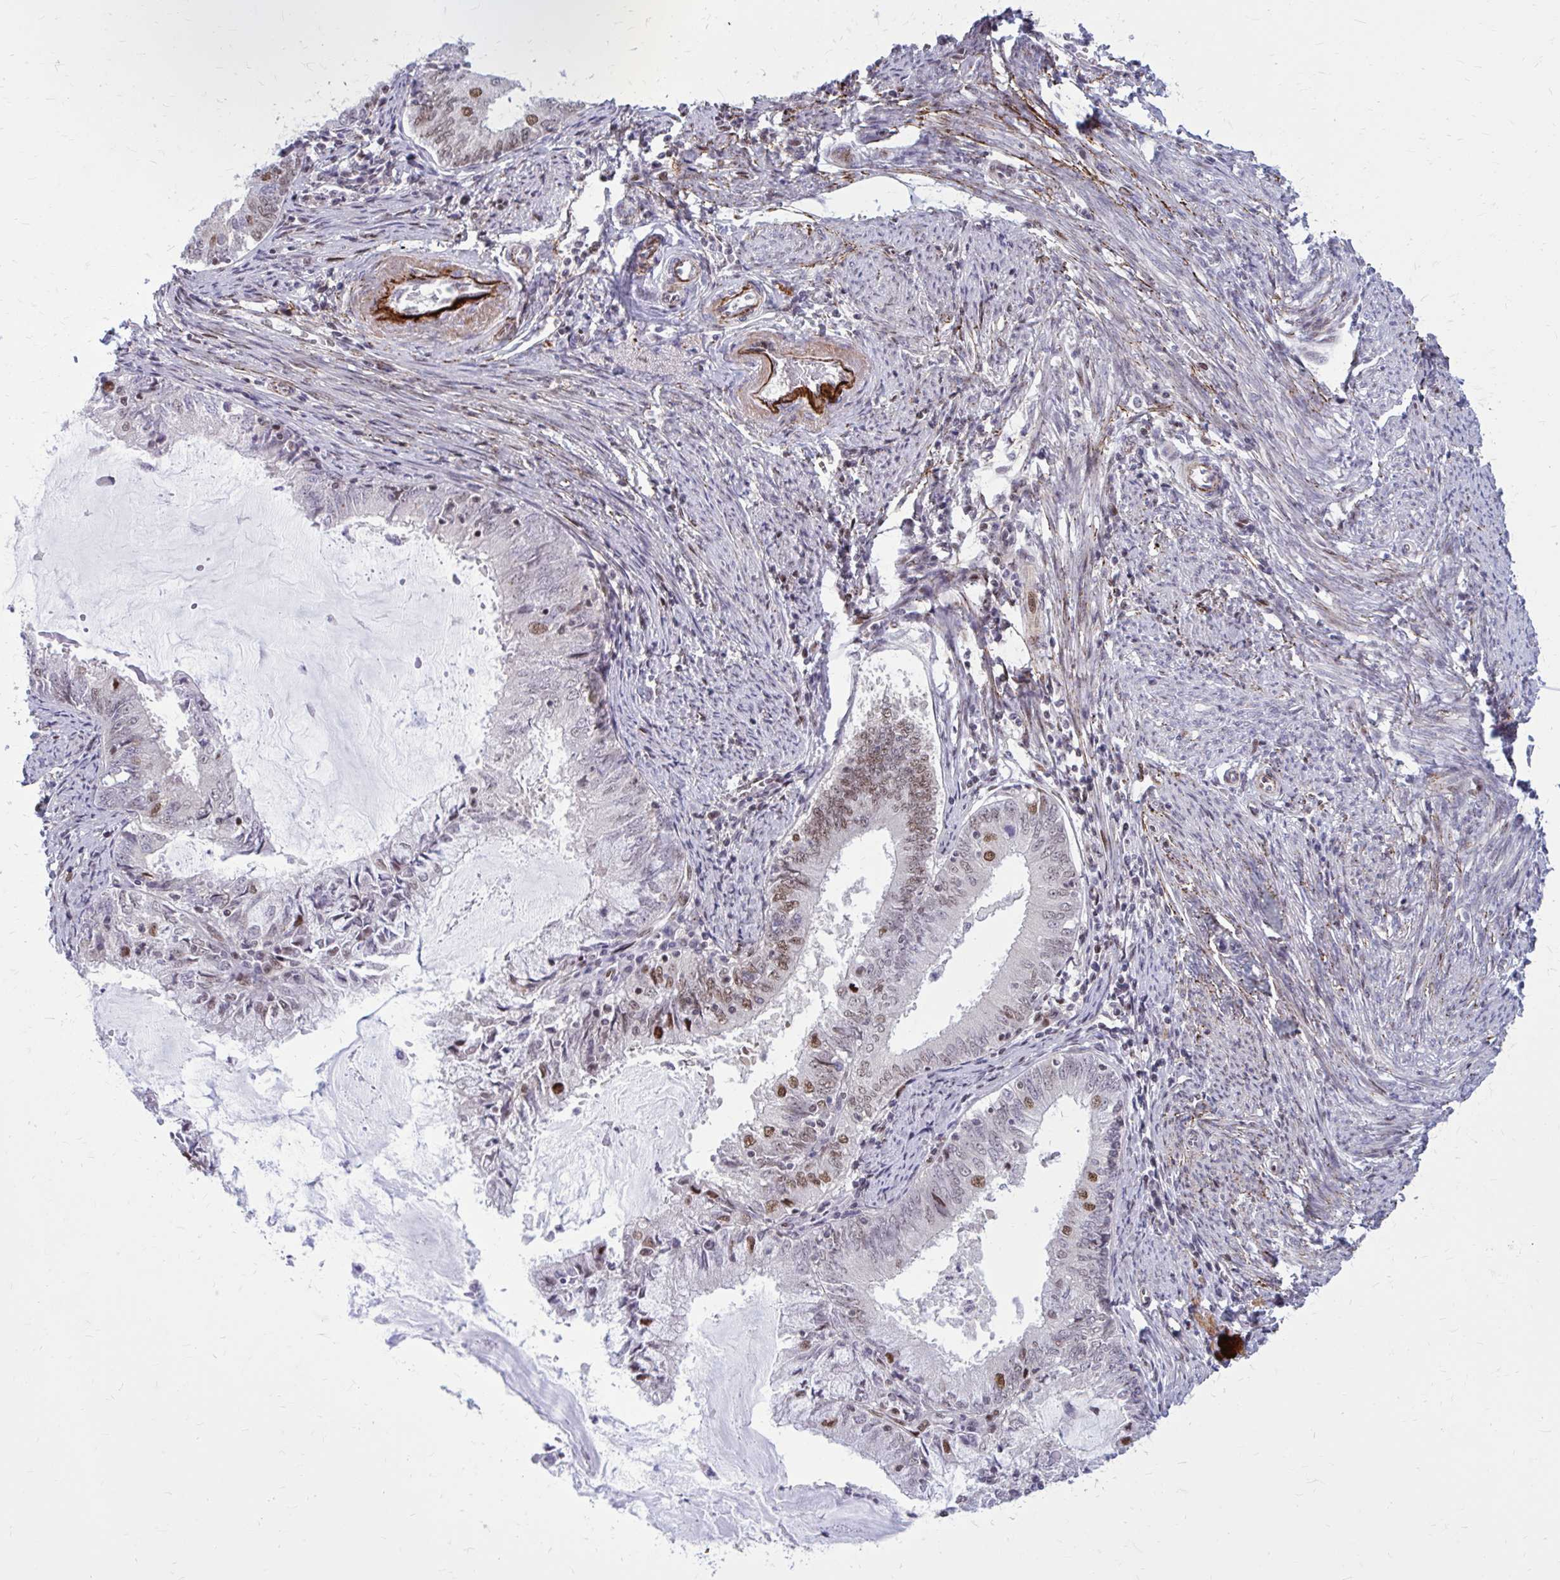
{"staining": {"intensity": "moderate", "quantity": "<25%", "location": "nuclear"}, "tissue": "endometrial cancer", "cell_type": "Tumor cells", "image_type": "cancer", "snomed": [{"axis": "morphology", "description": "Adenocarcinoma, NOS"}, {"axis": "topography", "description": "Endometrium"}], "caption": "Protein expression analysis of human endometrial cancer (adenocarcinoma) reveals moderate nuclear positivity in approximately <25% of tumor cells.", "gene": "PSME4", "patient": {"sex": "female", "age": 57}}